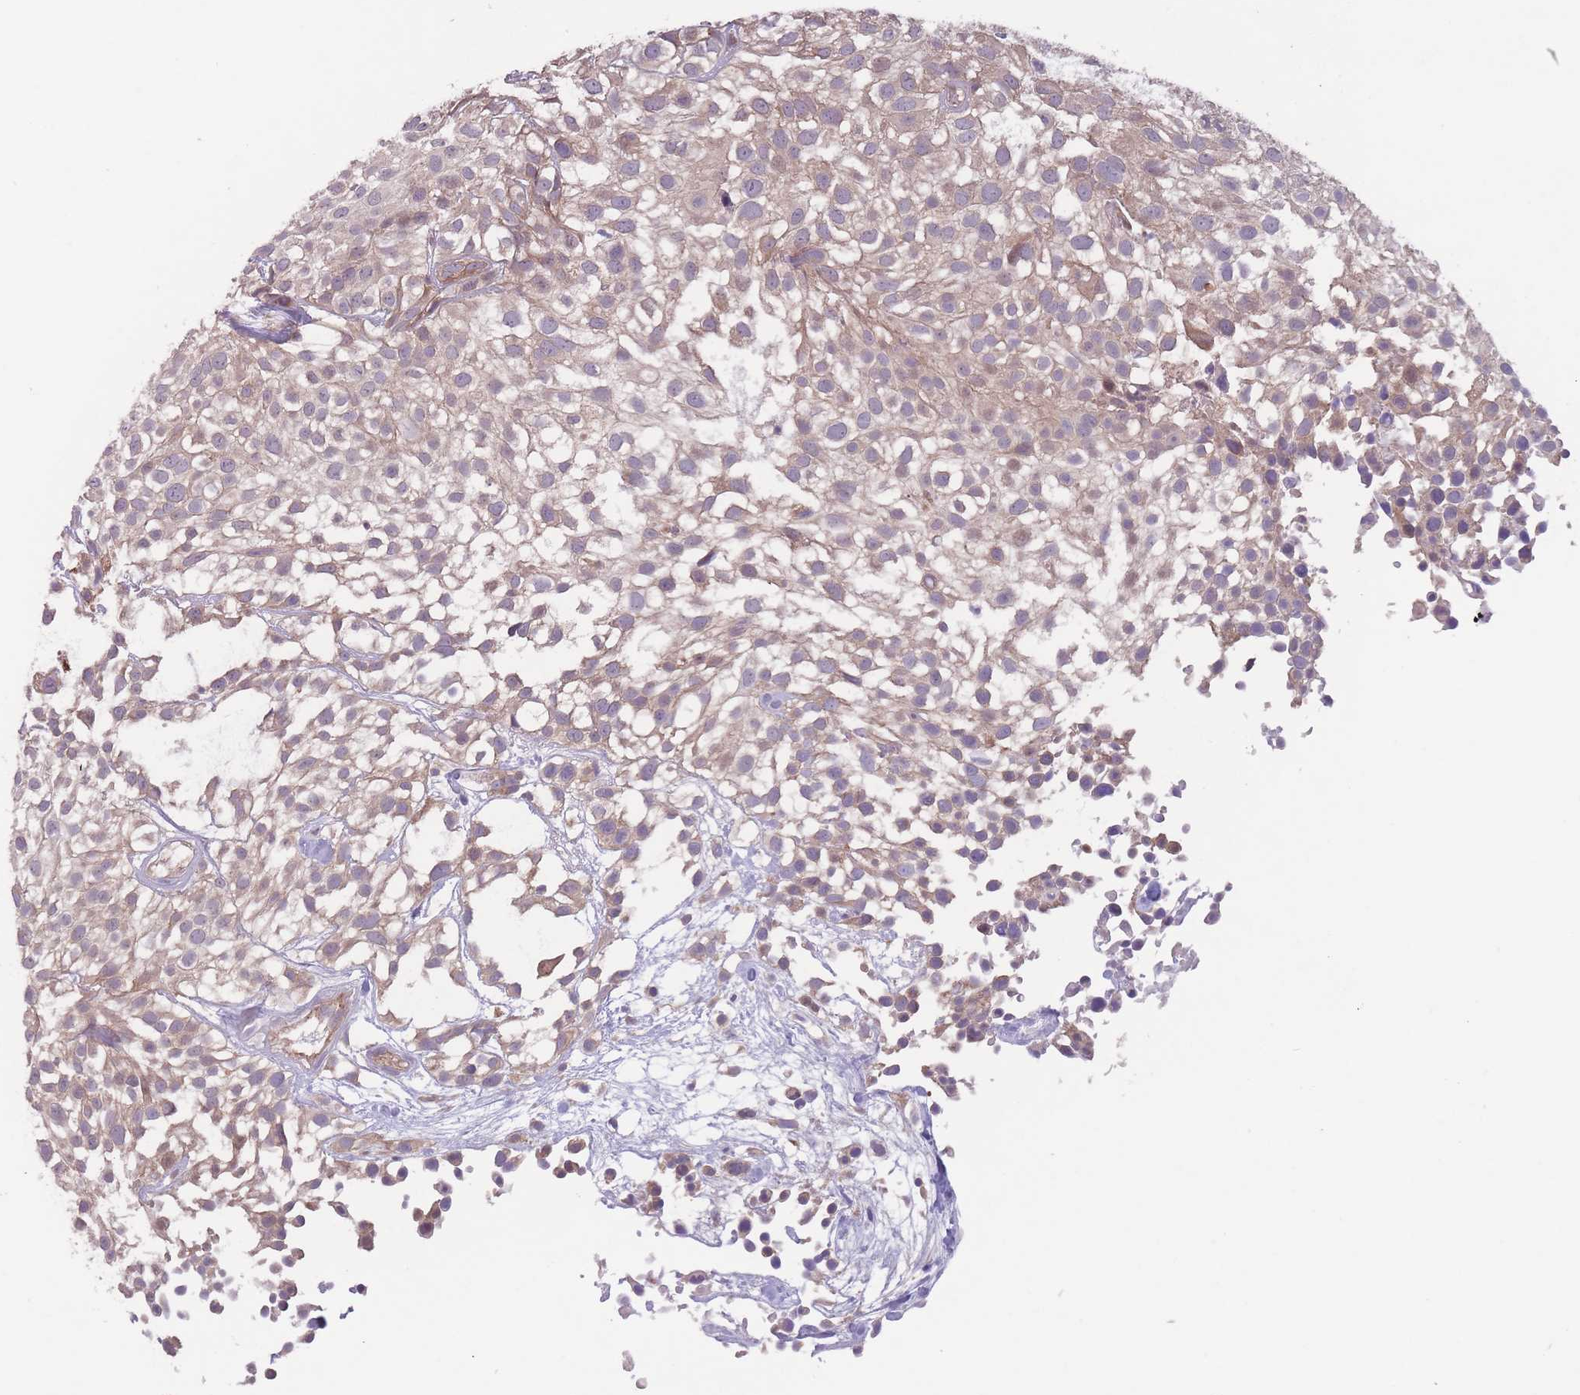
{"staining": {"intensity": "weak", "quantity": ">75%", "location": "cytoplasmic/membranous"}, "tissue": "urothelial cancer", "cell_type": "Tumor cells", "image_type": "cancer", "snomed": [{"axis": "morphology", "description": "Urothelial carcinoma, High grade"}, {"axis": "topography", "description": "Urinary bladder"}], "caption": "This photomicrograph exhibits immunohistochemistry (IHC) staining of high-grade urothelial carcinoma, with low weak cytoplasmic/membranous expression in about >75% of tumor cells.", "gene": "ITPKC", "patient": {"sex": "male", "age": 56}}